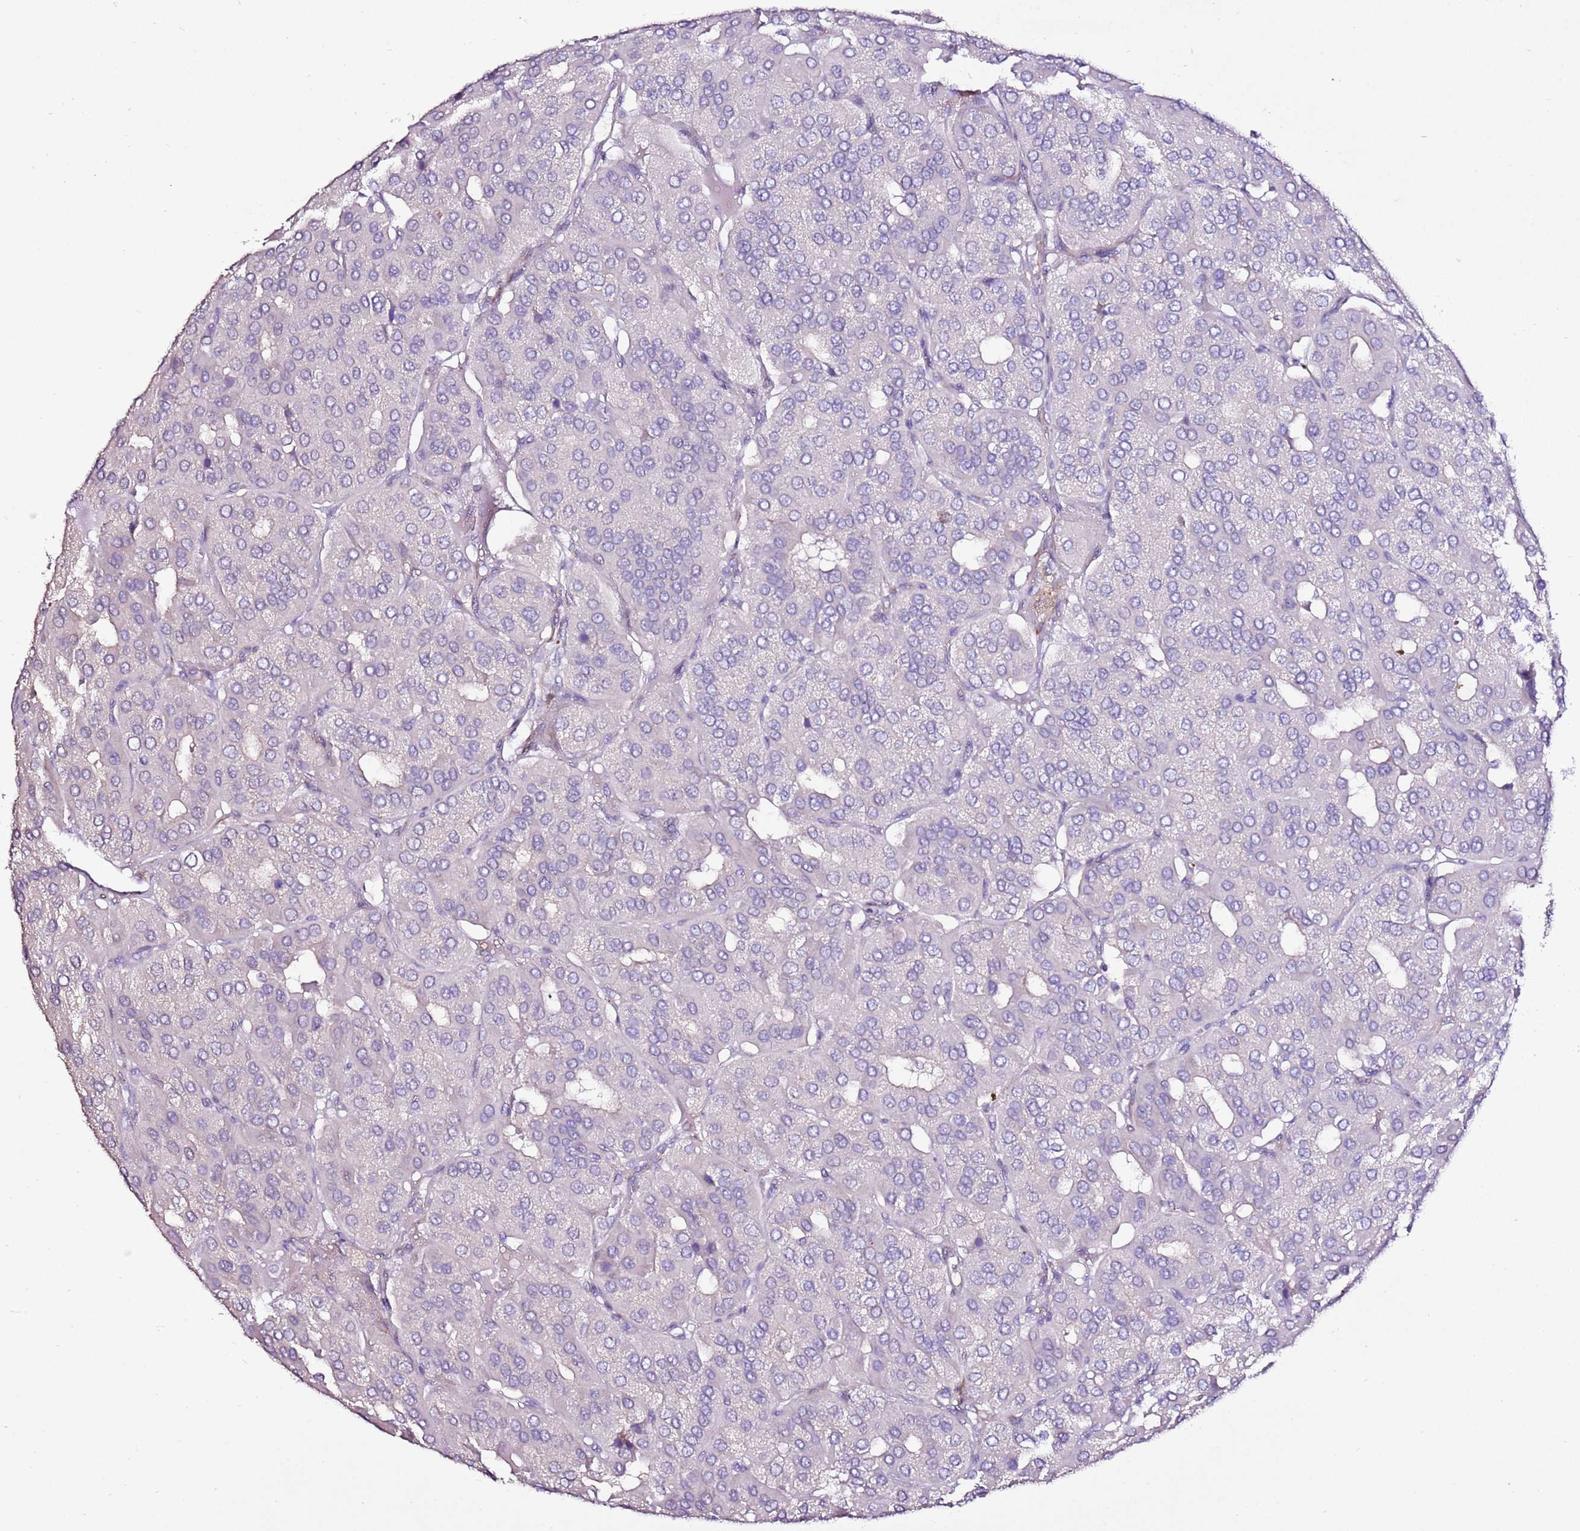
{"staining": {"intensity": "negative", "quantity": "none", "location": "none"}, "tissue": "parathyroid gland", "cell_type": "Glandular cells", "image_type": "normal", "snomed": [{"axis": "morphology", "description": "Normal tissue, NOS"}, {"axis": "morphology", "description": "Adenoma, NOS"}, {"axis": "topography", "description": "Parathyroid gland"}], "caption": "Immunohistochemical staining of benign human parathyroid gland displays no significant expression in glandular cells.", "gene": "ART5", "patient": {"sex": "female", "age": 86}}